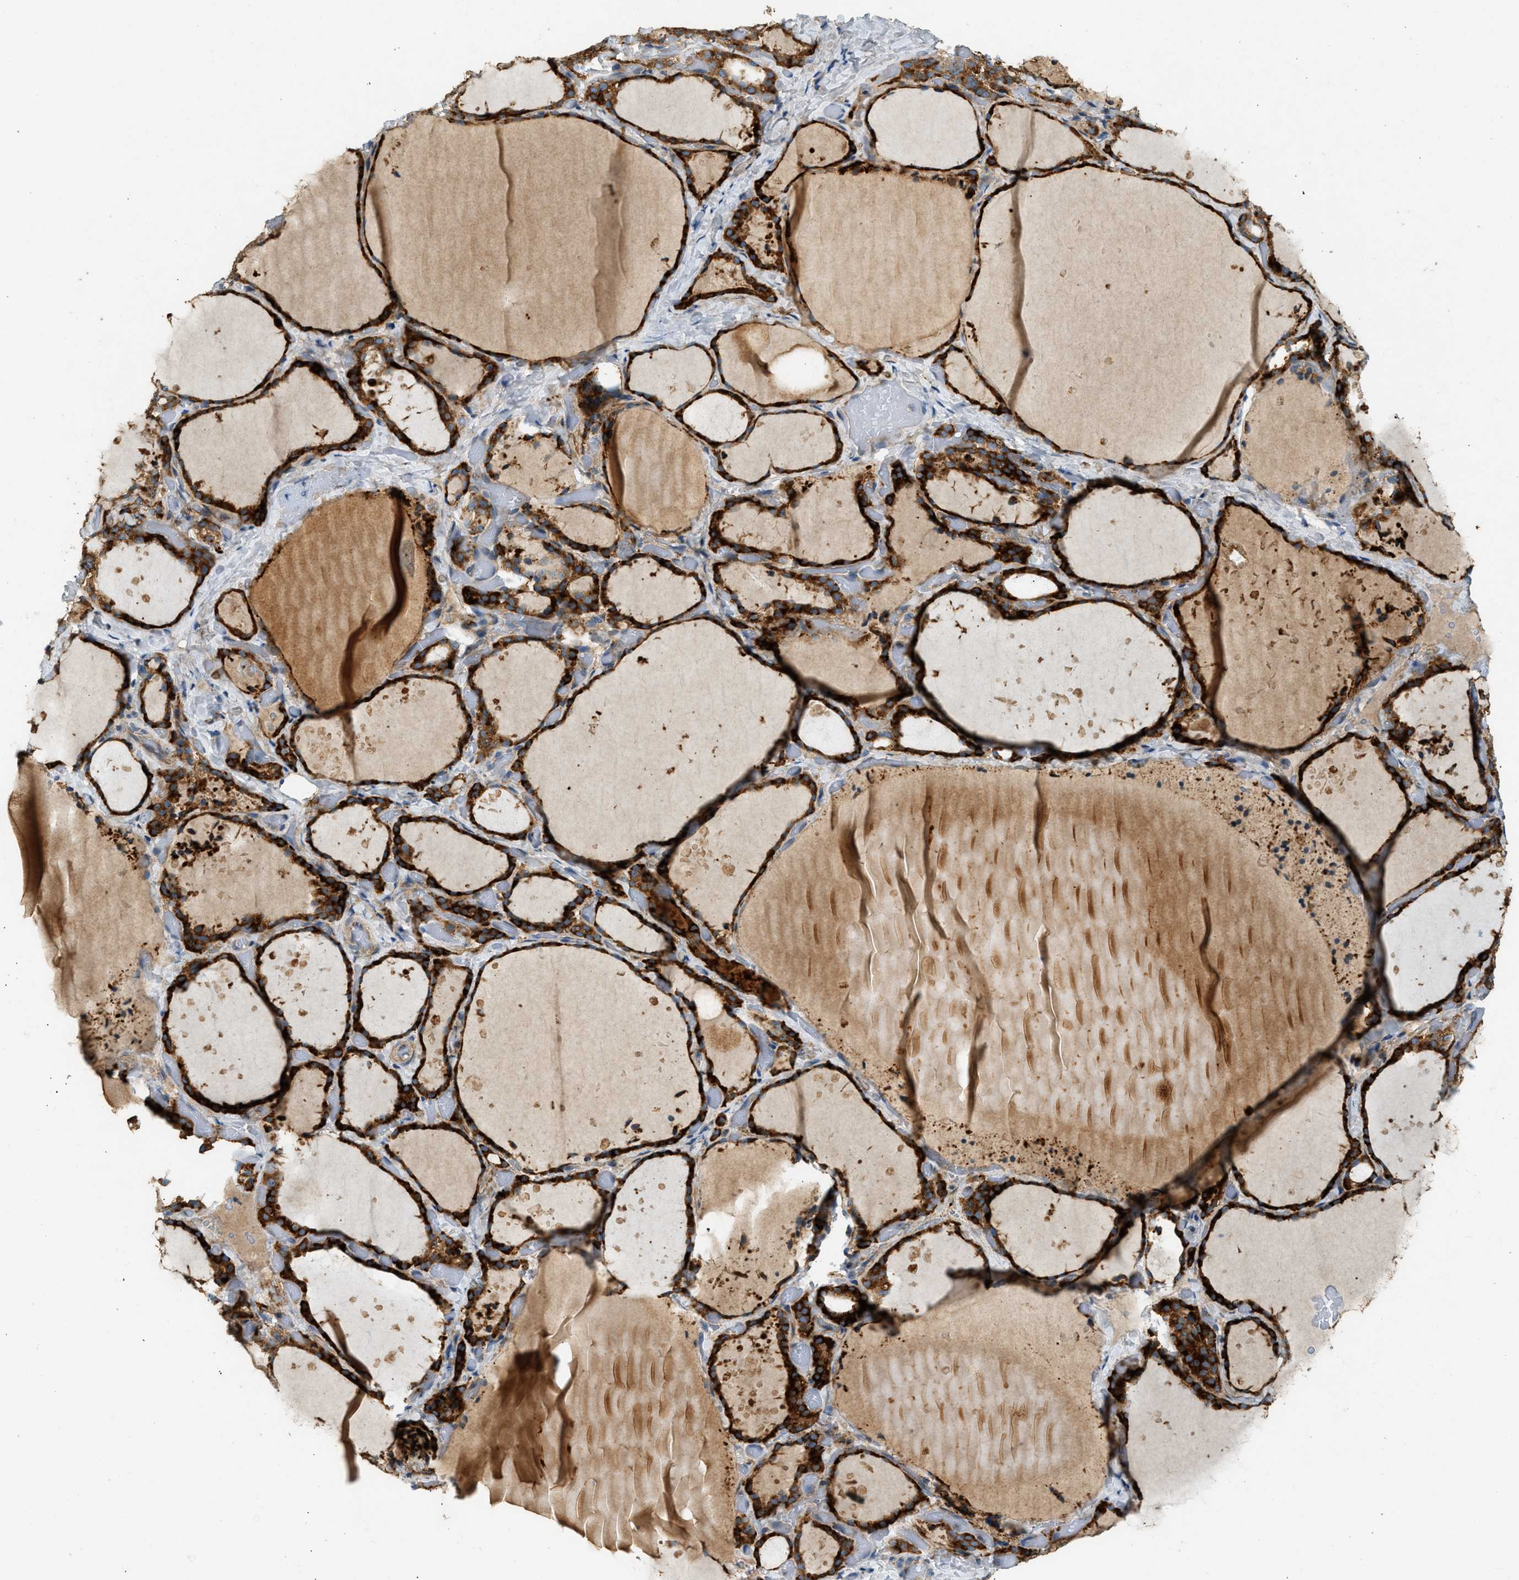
{"staining": {"intensity": "strong", "quantity": ">75%", "location": "cytoplasmic/membranous"}, "tissue": "thyroid gland", "cell_type": "Glandular cells", "image_type": "normal", "snomed": [{"axis": "morphology", "description": "Normal tissue, NOS"}, {"axis": "topography", "description": "Thyroid gland"}], "caption": "Immunohistochemical staining of normal human thyroid gland reveals high levels of strong cytoplasmic/membranous staining in approximately >75% of glandular cells.", "gene": "CTSB", "patient": {"sex": "female", "age": 44}}